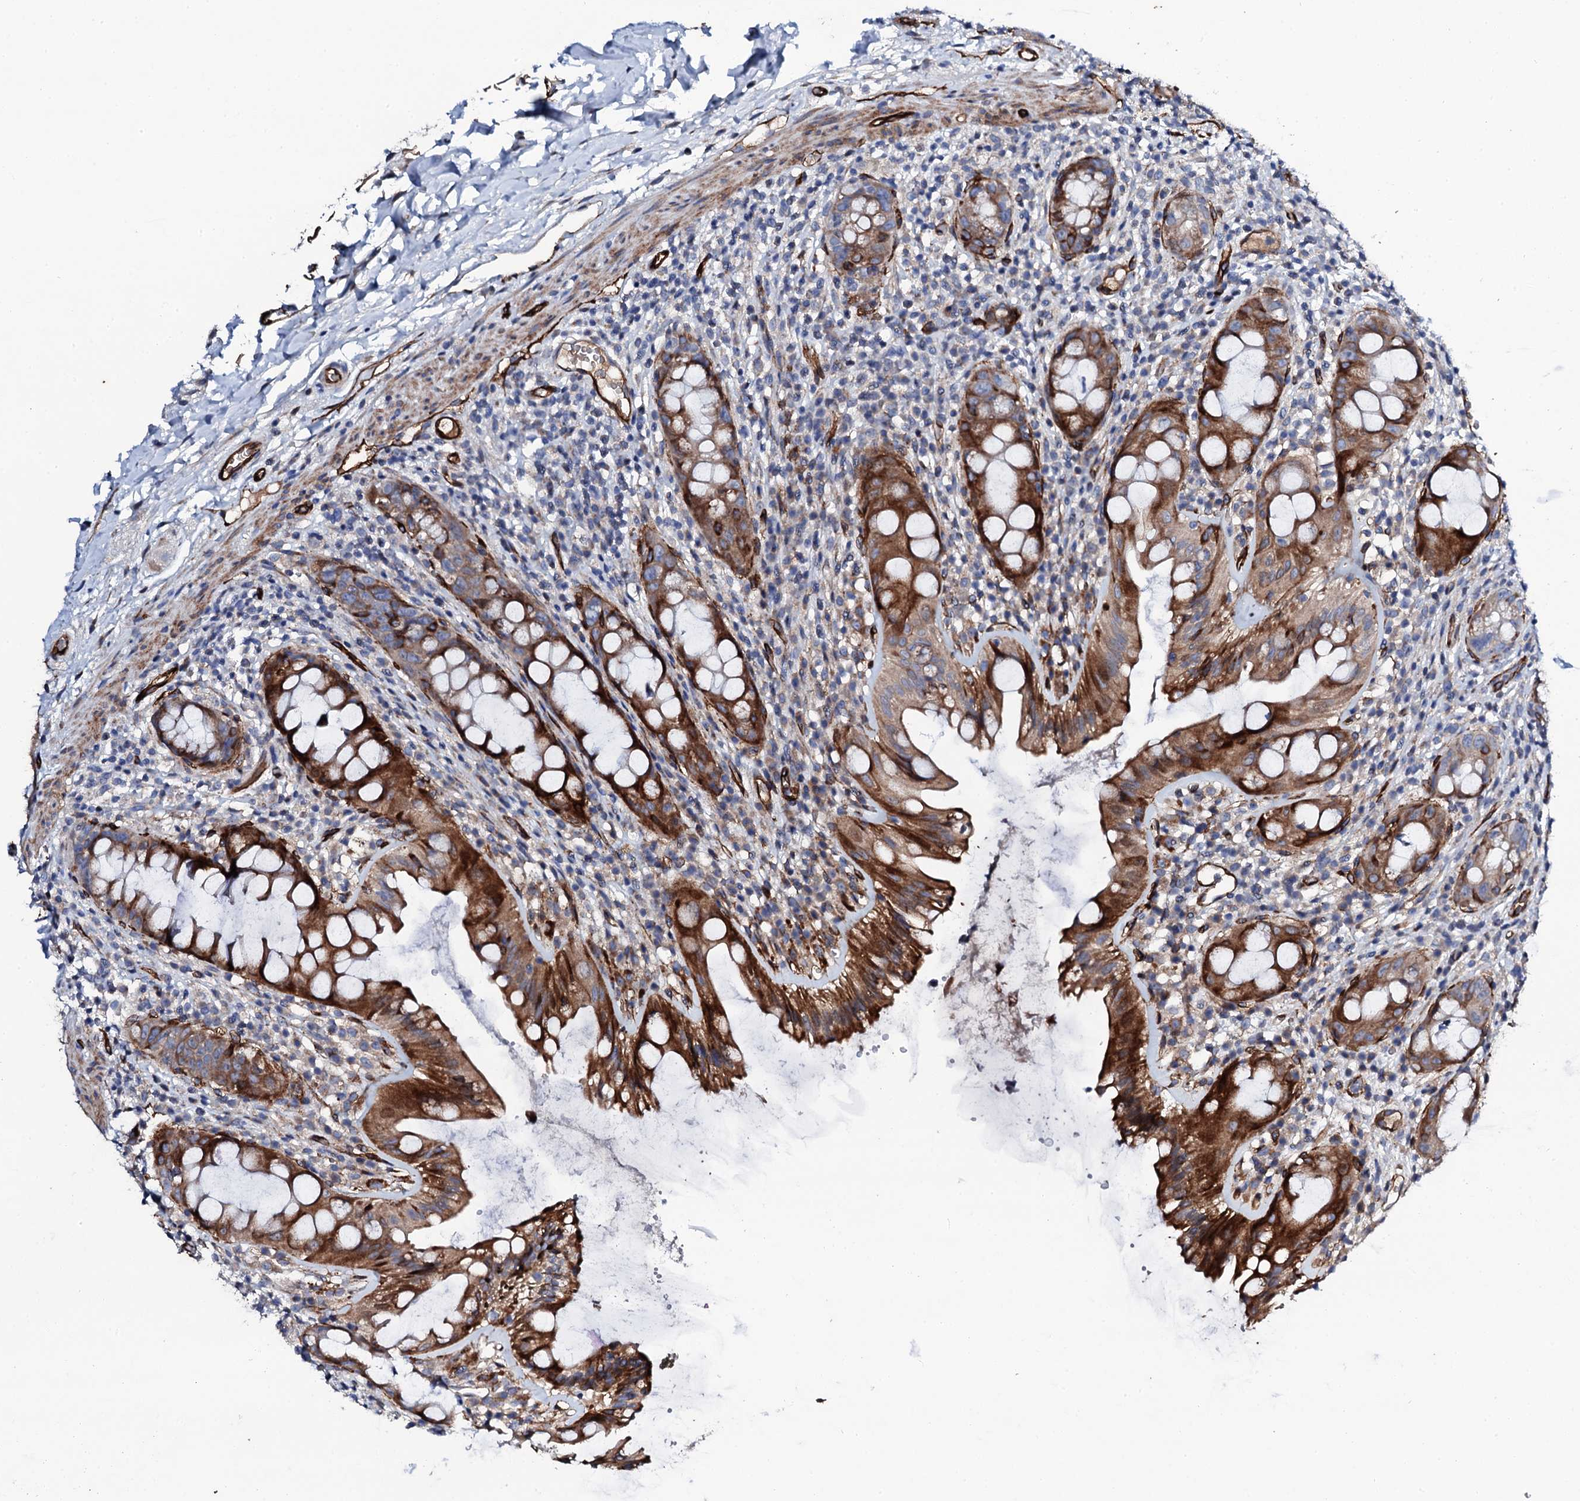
{"staining": {"intensity": "strong", "quantity": ">75%", "location": "cytoplasmic/membranous"}, "tissue": "rectum", "cell_type": "Glandular cells", "image_type": "normal", "snomed": [{"axis": "morphology", "description": "Normal tissue, NOS"}, {"axis": "topography", "description": "Rectum"}], "caption": "This is a histology image of immunohistochemistry staining of unremarkable rectum, which shows strong expression in the cytoplasmic/membranous of glandular cells.", "gene": "DBX1", "patient": {"sex": "female", "age": 57}}